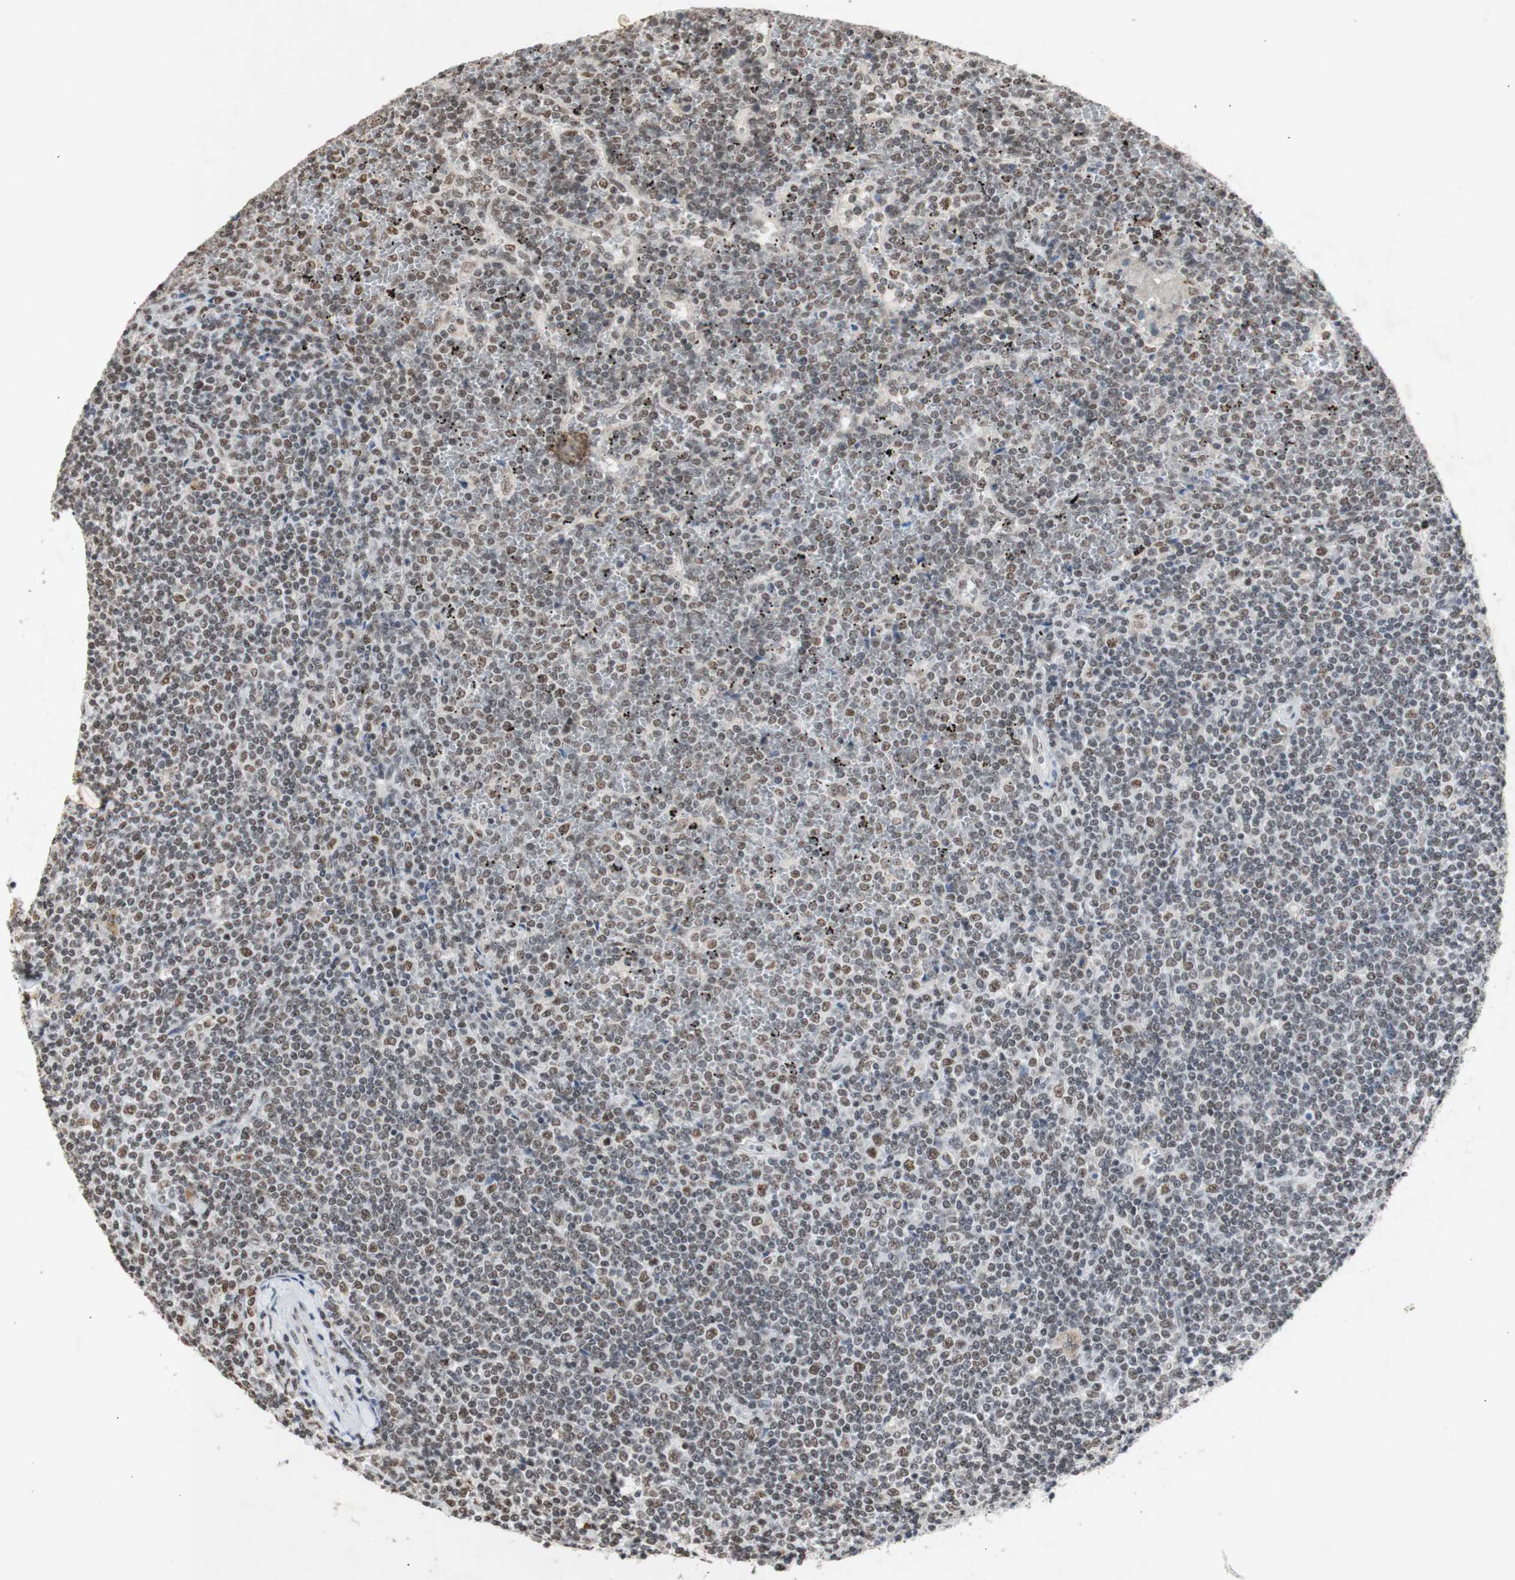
{"staining": {"intensity": "moderate", "quantity": ">75%", "location": "nuclear"}, "tissue": "lymphoma", "cell_type": "Tumor cells", "image_type": "cancer", "snomed": [{"axis": "morphology", "description": "Malignant lymphoma, non-Hodgkin's type, Low grade"}, {"axis": "topography", "description": "Spleen"}], "caption": "Immunohistochemistry (IHC) of human low-grade malignant lymphoma, non-Hodgkin's type shows medium levels of moderate nuclear positivity in about >75% of tumor cells. Nuclei are stained in blue.", "gene": "SNRPB", "patient": {"sex": "female", "age": 19}}